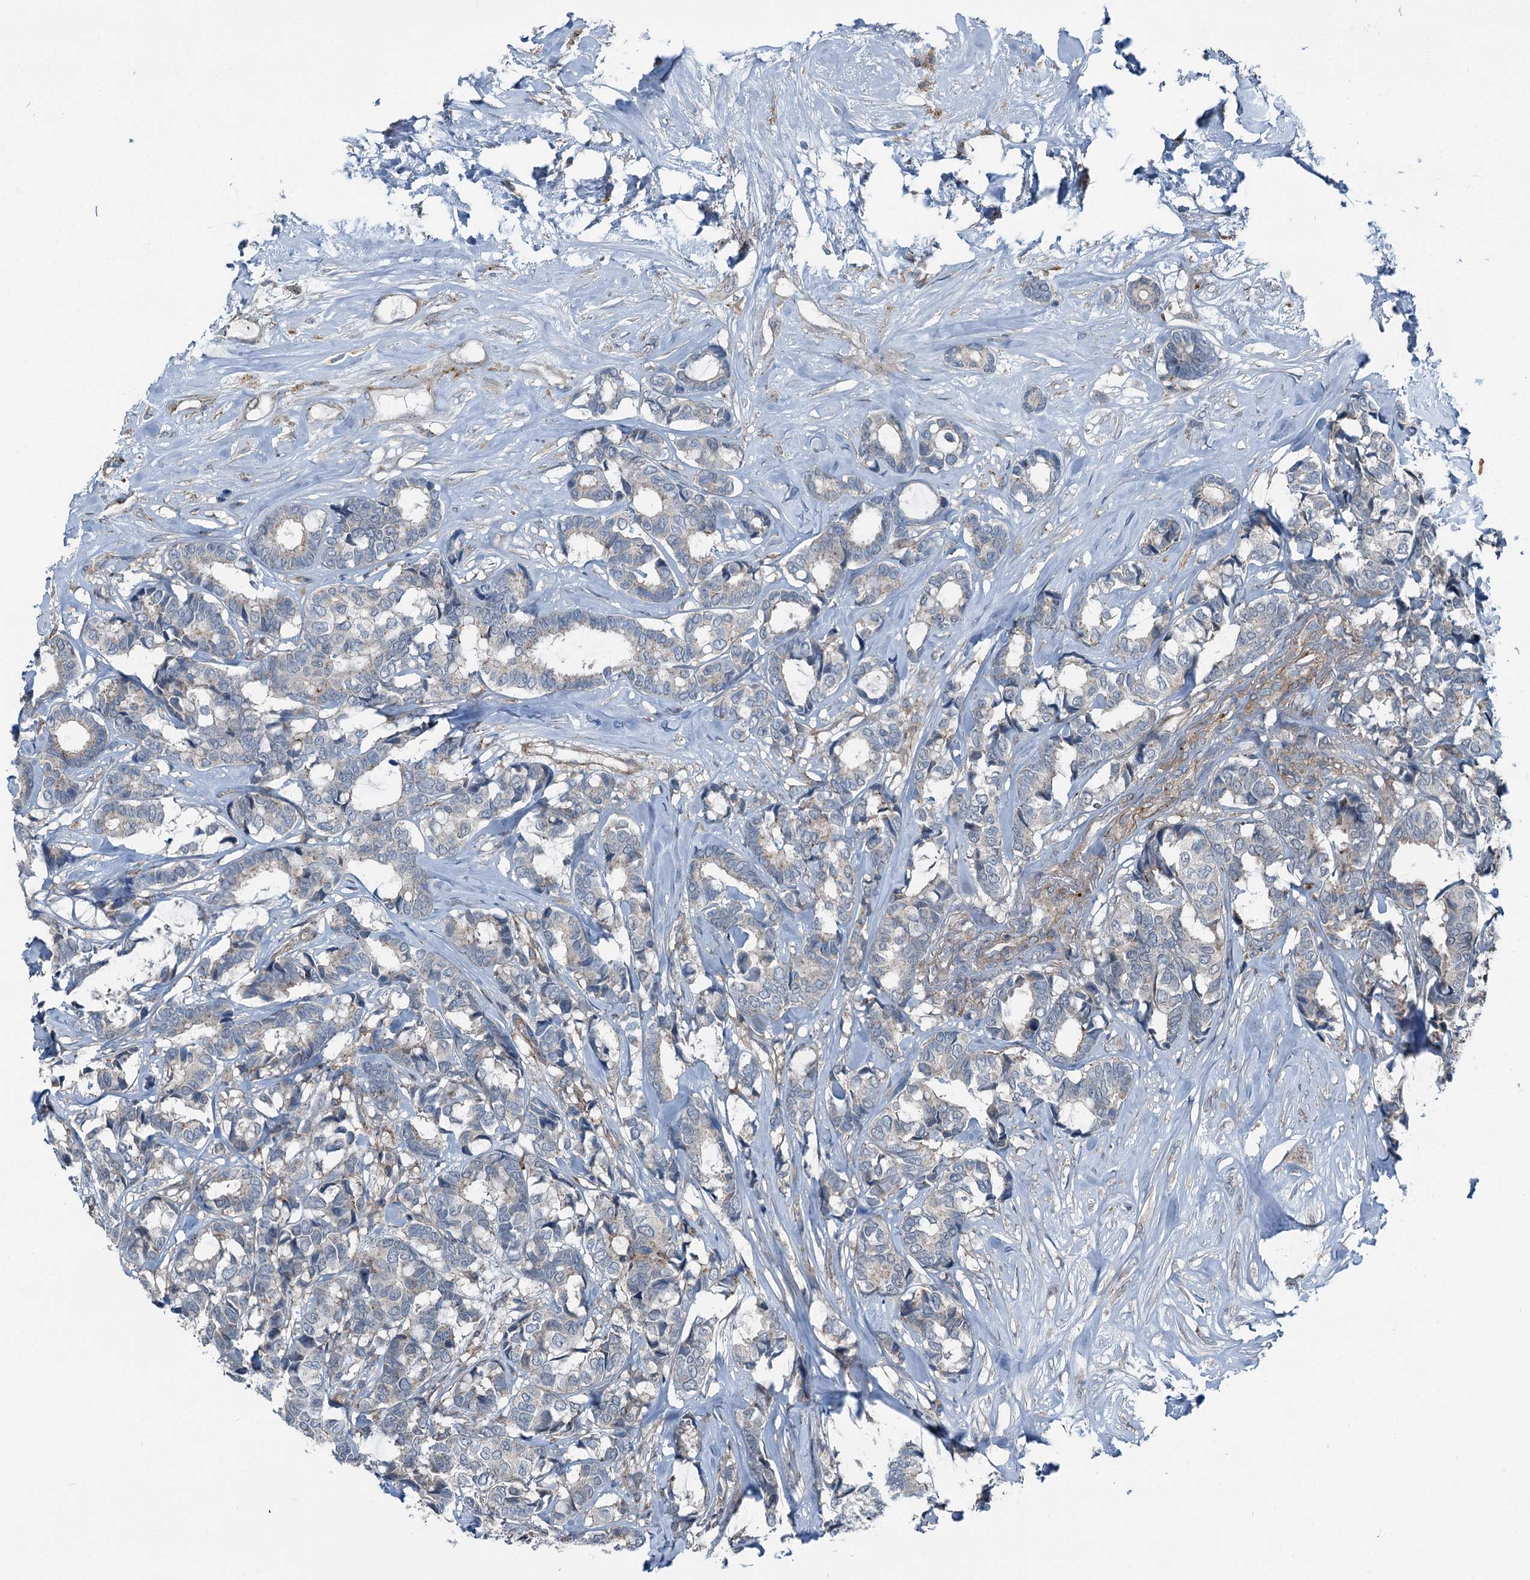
{"staining": {"intensity": "negative", "quantity": "none", "location": "none"}, "tissue": "breast cancer", "cell_type": "Tumor cells", "image_type": "cancer", "snomed": [{"axis": "morphology", "description": "Duct carcinoma"}, {"axis": "topography", "description": "Breast"}], "caption": "Tumor cells show no significant protein expression in breast intraductal carcinoma.", "gene": "AXL", "patient": {"sex": "female", "age": 87}}